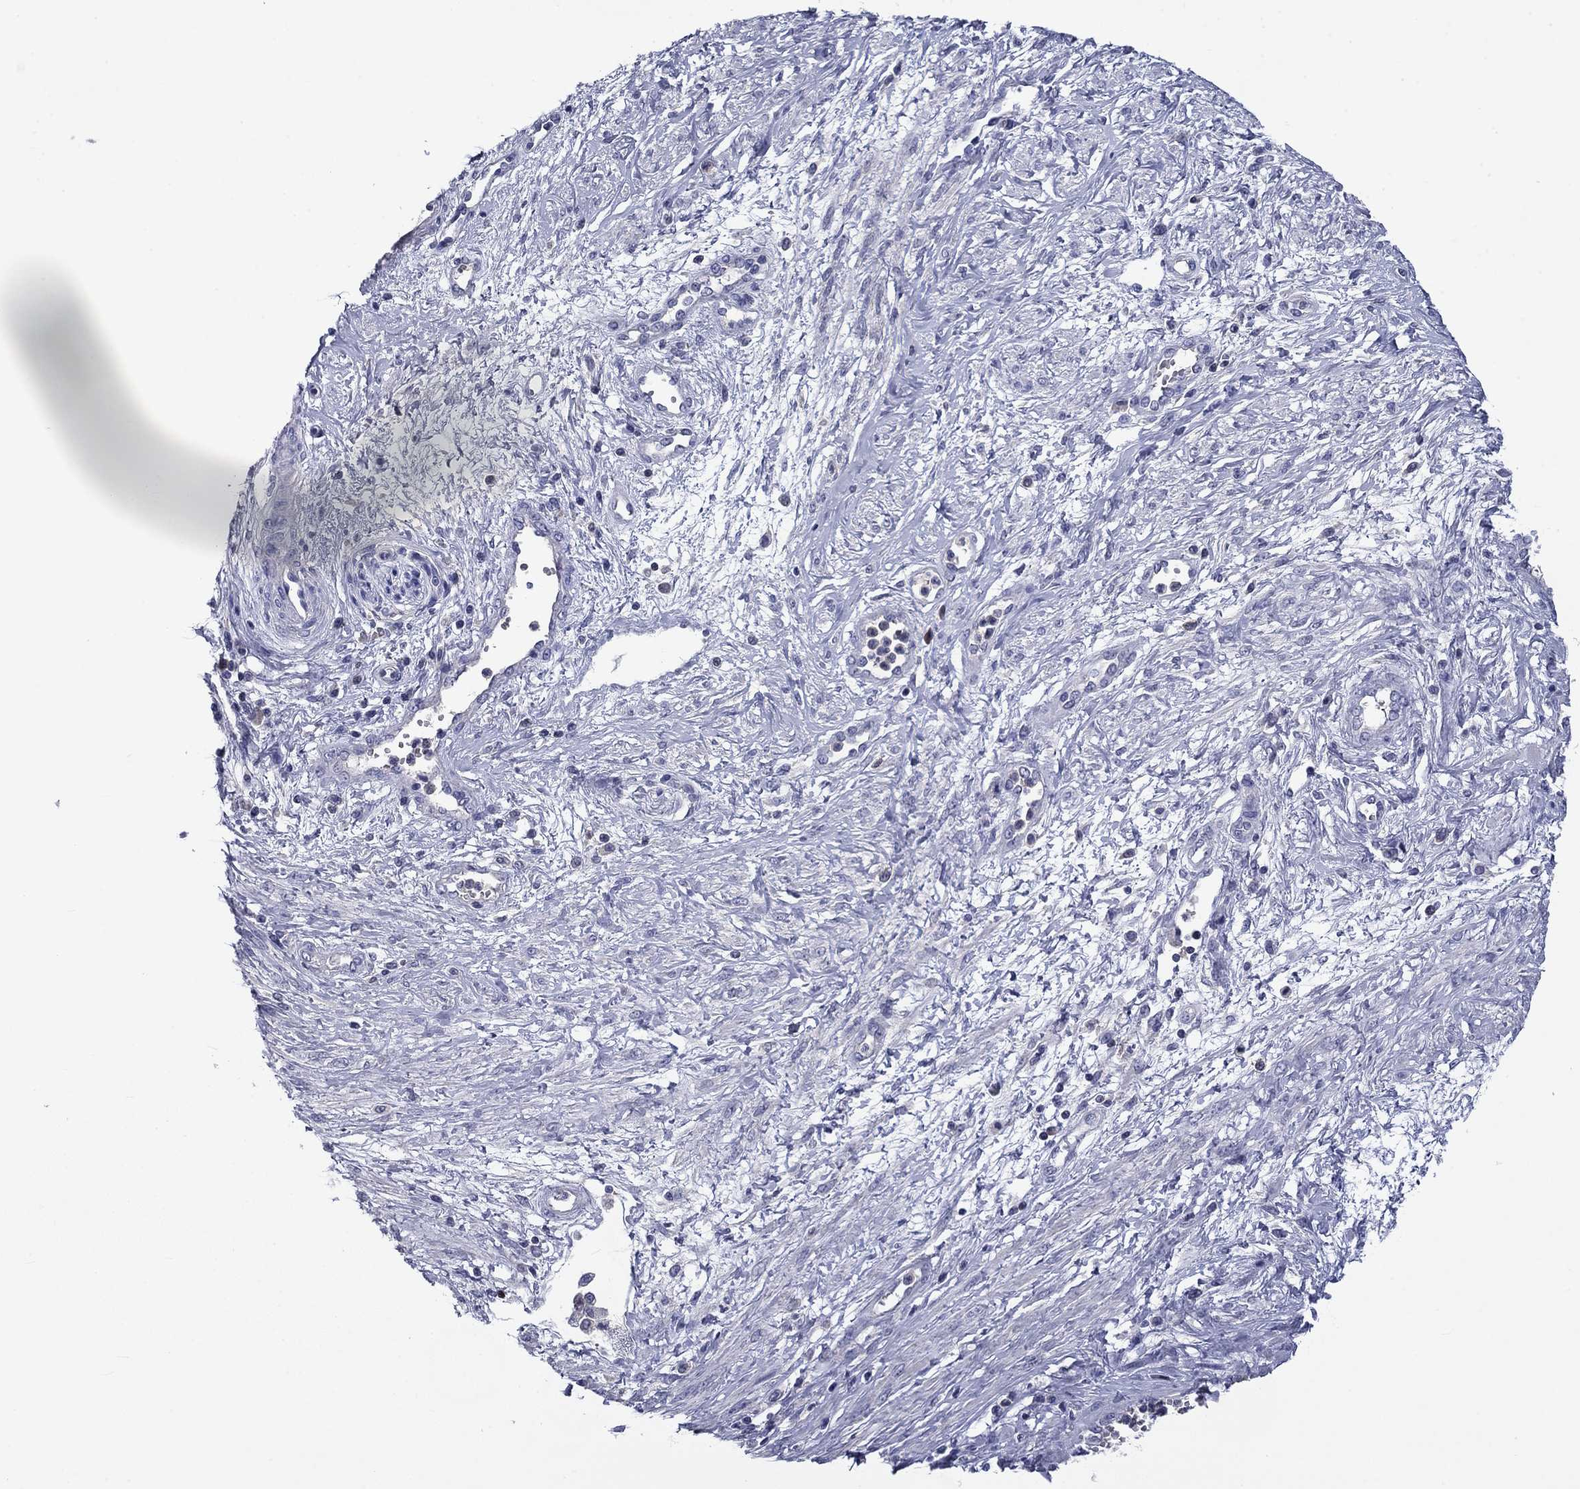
{"staining": {"intensity": "negative", "quantity": "none", "location": "none"}, "tissue": "cervical cancer", "cell_type": "Tumor cells", "image_type": "cancer", "snomed": [{"axis": "morphology", "description": "Squamous cell carcinoma, NOS"}, {"axis": "topography", "description": "Cervix"}], "caption": "Photomicrograph shows no significant protein staining in tumor cells of cervical squamous cell carcinoma.", "gene": "POU2F2", "patient": {"sex": "female", "age": 34}}